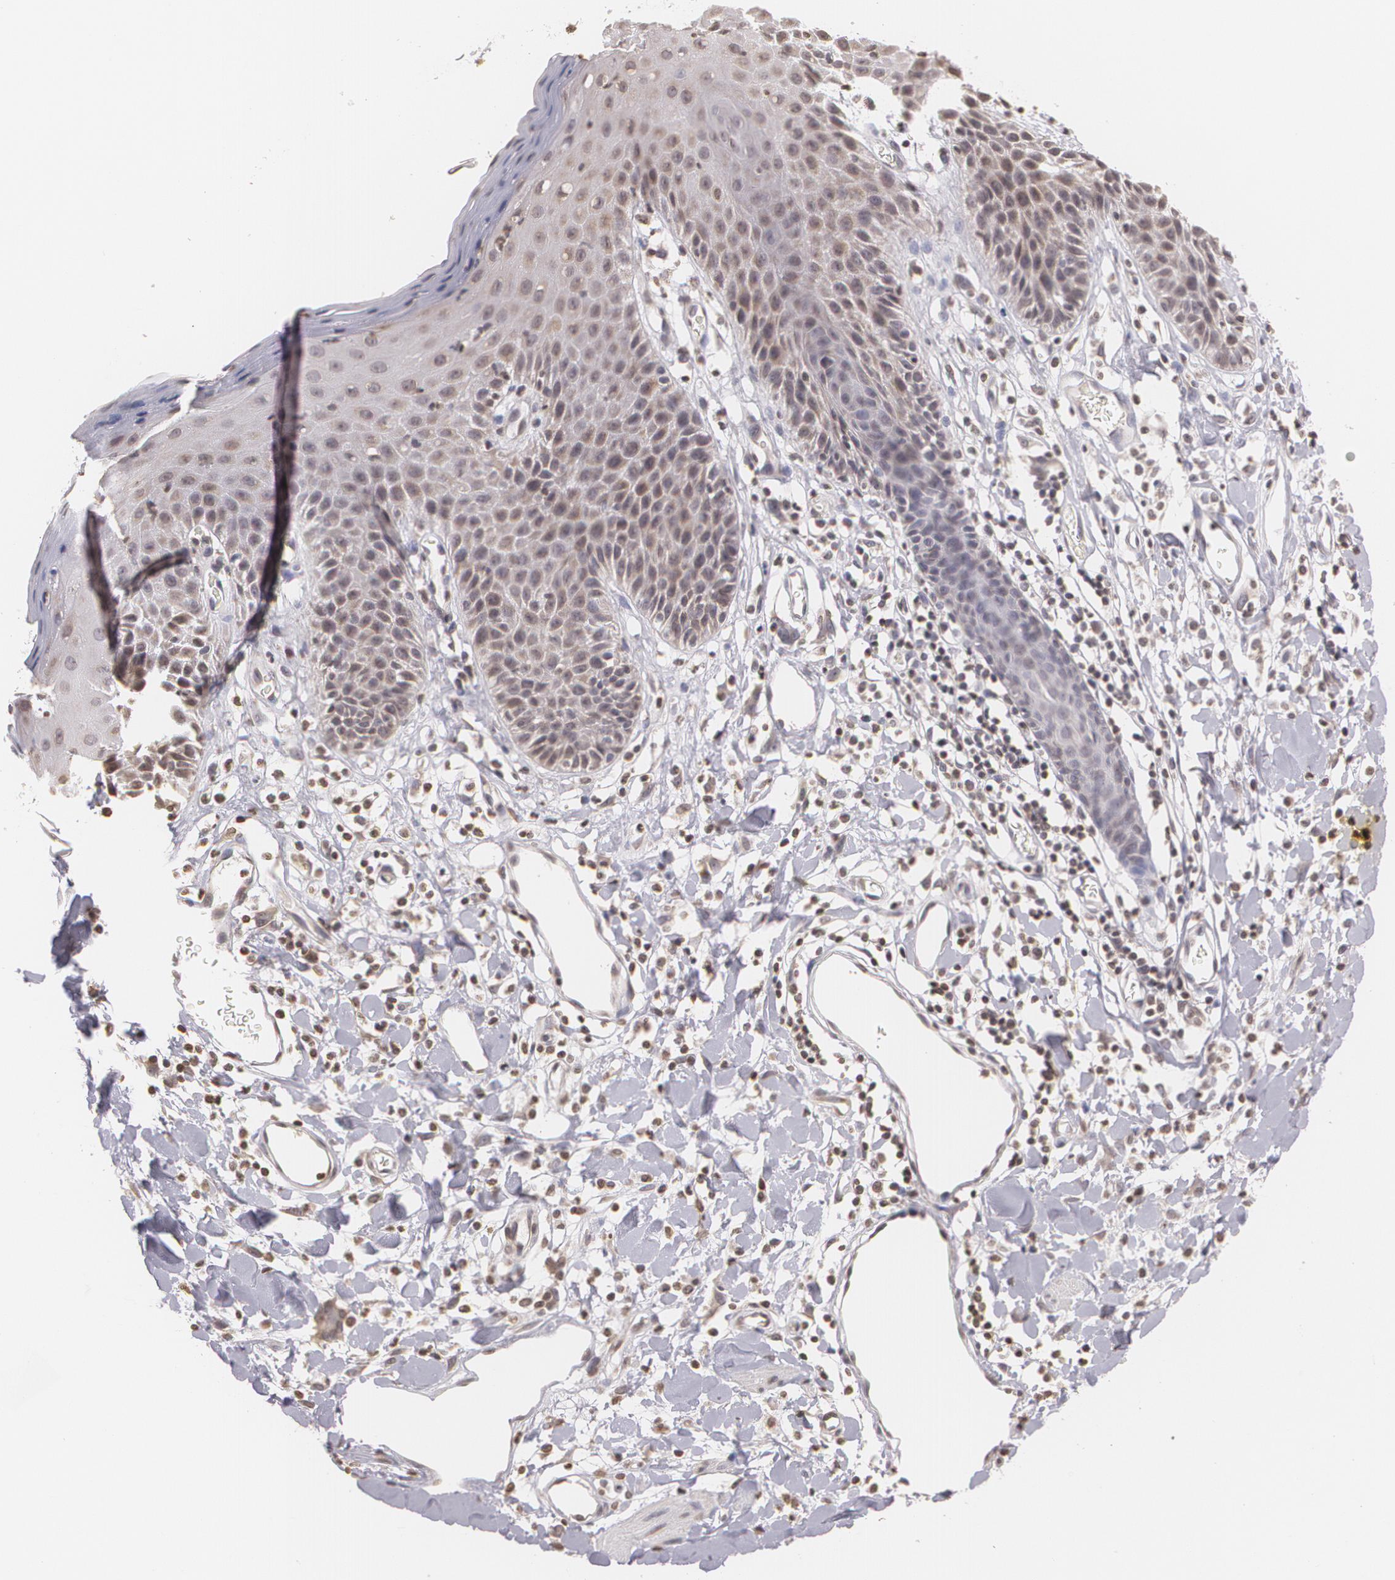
{"staining": {"intensity": "weak", "quantity": "<25%", "location": "nuclear"}, "tissue": "skin", "cell_type": "Epidermal cells", "image_type": "normal", "snomed": [{"axis": "morphology", "description": "Normal tissue, NOS"}, {"axis": "topography", "description": "Vulva"}, {"axis": "topography", "description": "Peripheral nerve tissue"}], "caption": "This is a image of IHC staining of normal skin, which shows no staining in epidermal cells.", "gene": "THRB", "patient": {"sex": "female", "age": 68}}